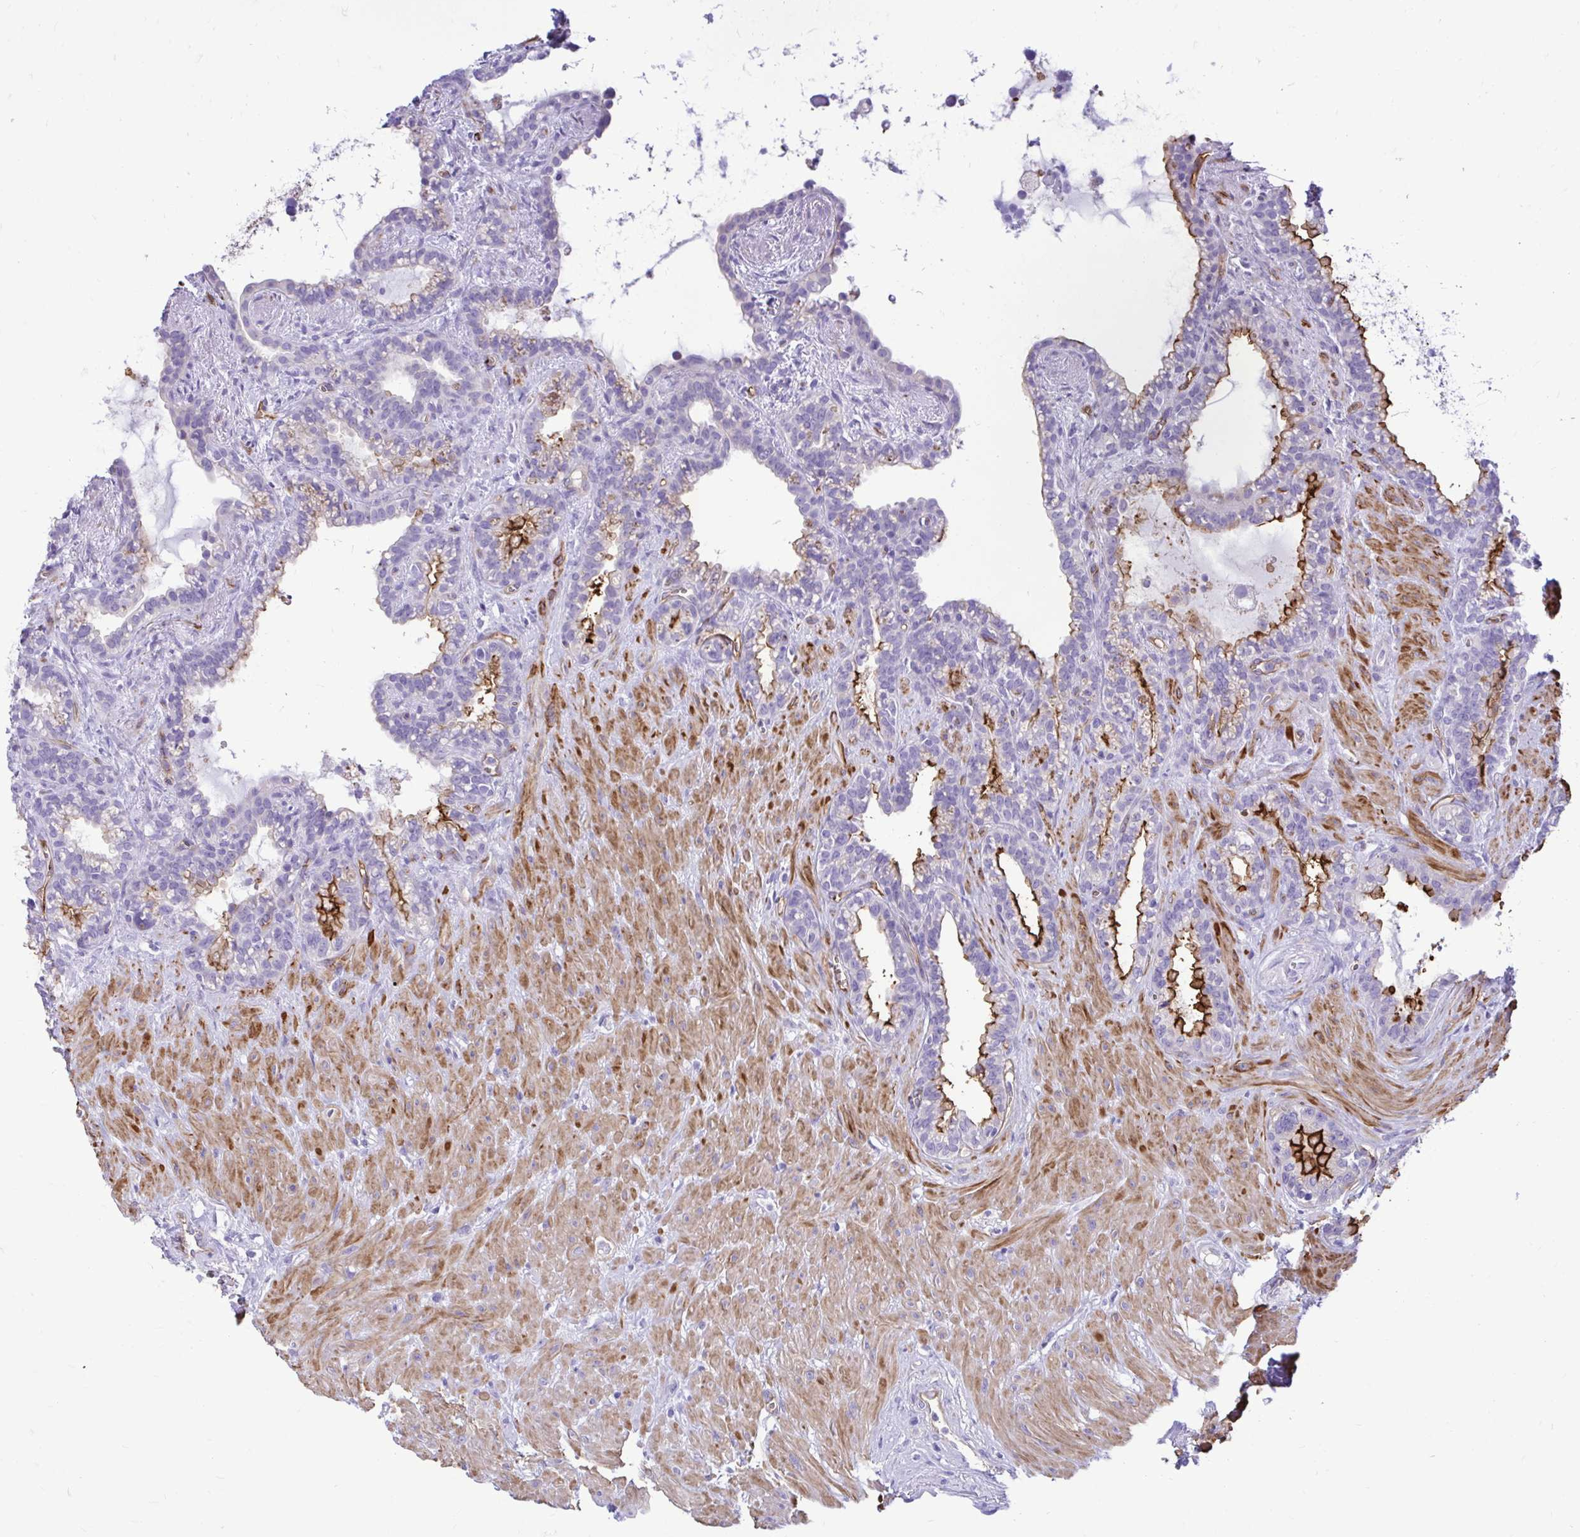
{"staining": {"intensity": "strong", "quantity": "25%-75%", "location": "cytoplasmic/membranous"}, "tissue": "seminal vesicle", "cell_type": "Glandular cells", "image_type": "normal", "snomed": [{"axis": "morphology", "description": "Normal tissue, NOS"}, {"axis": "topography", "description": "Seminal veicle"}], "caption": "Immunohistochemical staining of normal seminal vesicle shows strong cytoplasmic/membranous protein positivity in about 25%-75% of glandular cells.", "gene": "ABCG2", "patient": {"sex": "male", "age": 76}}